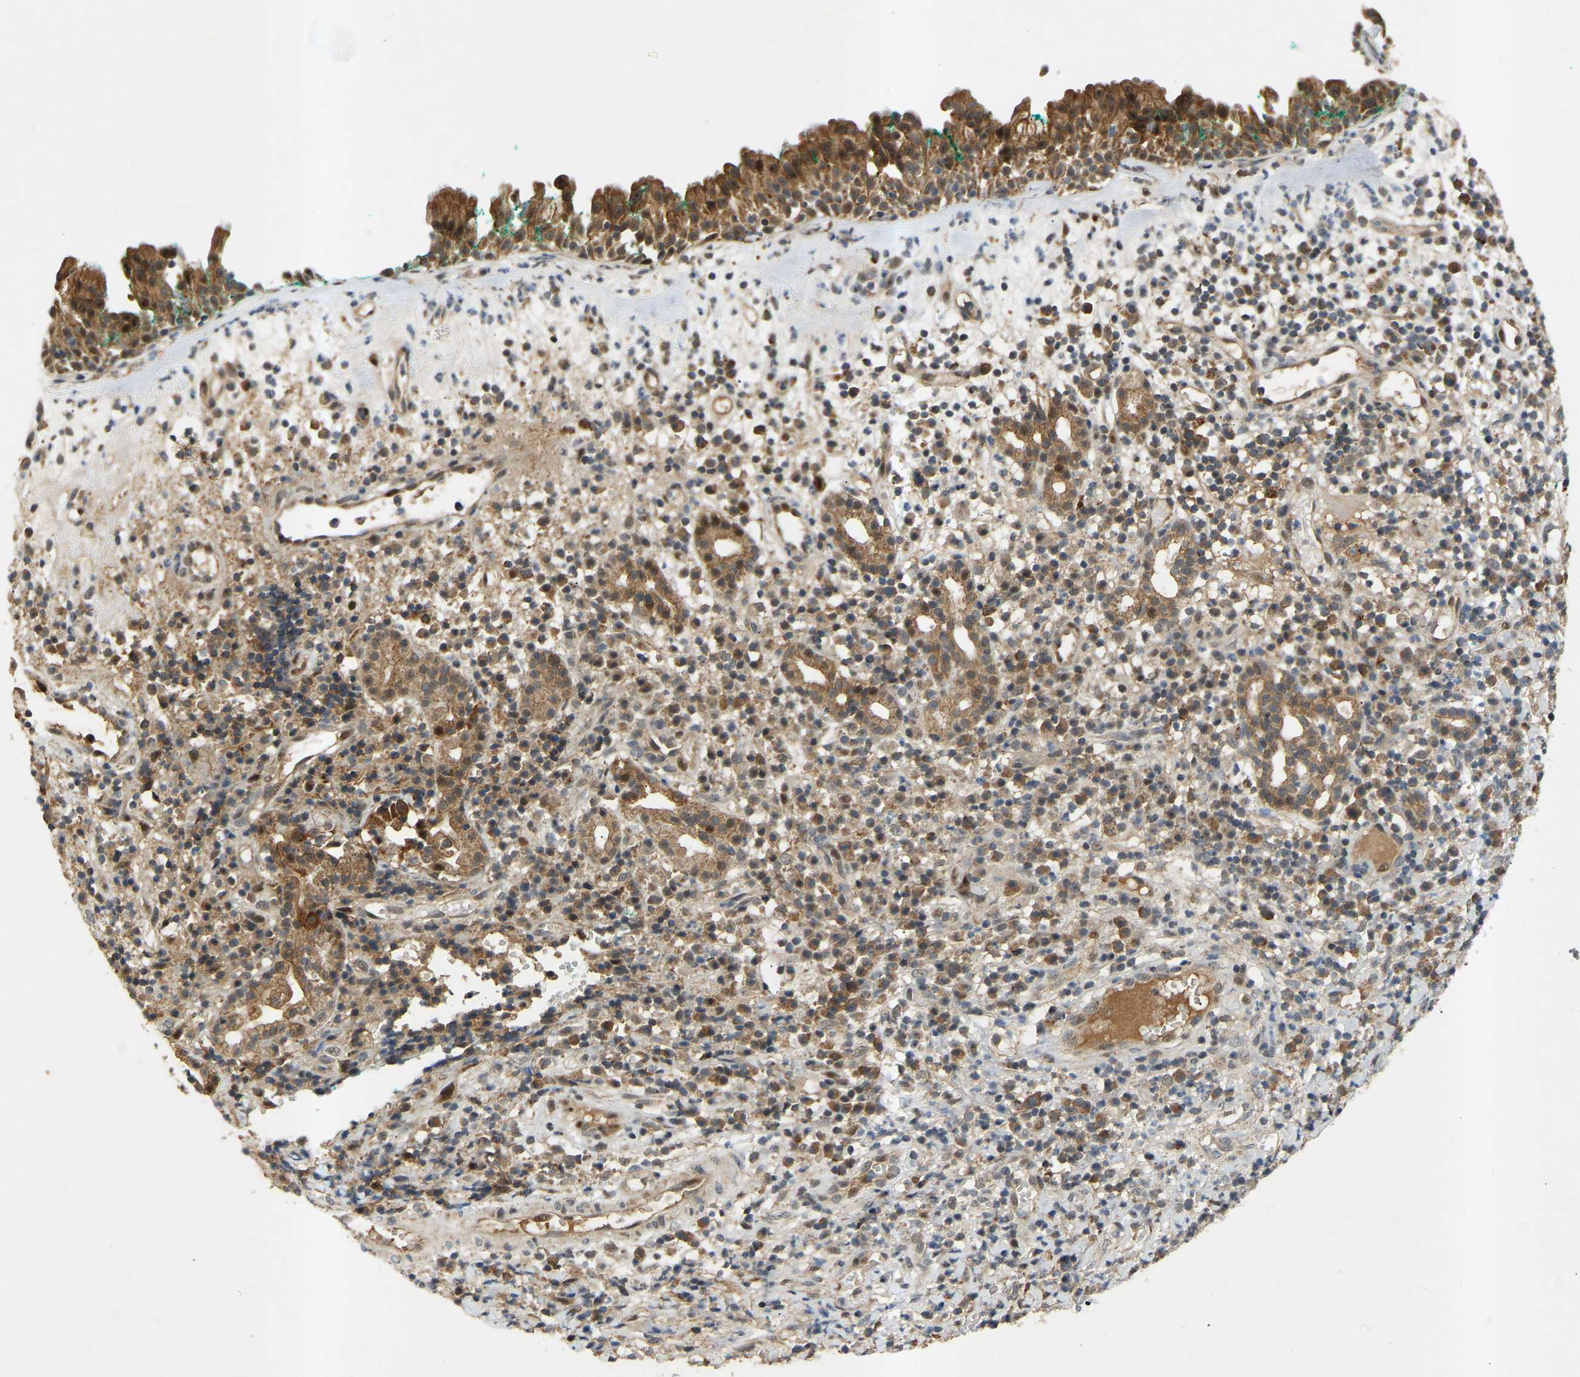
{"staining": {"intensity": "moderate", "quantity": ">75%", "location": "cytoplasmic/membranous"}, "tissue": "nasopharynx", "cell_type": "Respiratory epithelial cells", "image_type": "normal", "snomed": [{"axis": "morphology", "description": "Normal tissue, NOS"}, {"axis": "morphology", "description": "Basal cell carcinoma"}, {"axis": "topography", "description": "Cartilage tissue"}, {"axis": "topography", "description": "Nasopharynx"}, {"axis": "topography", "description": "Oral tissue"}], "caption": "Nasopharynx stained with IHC reveals moderate cytoplasmic/membranous staining in approximately >75% of respiratory epithelial cells. The staining is performed using DAB (3,3'-diaminobenzidine) brown chromogen to label protein expression. The nuclei are counter-stained blue using hematoxylin.", "gene": "ATP5MF", "patient": {"sex": "female", "age": 77}}